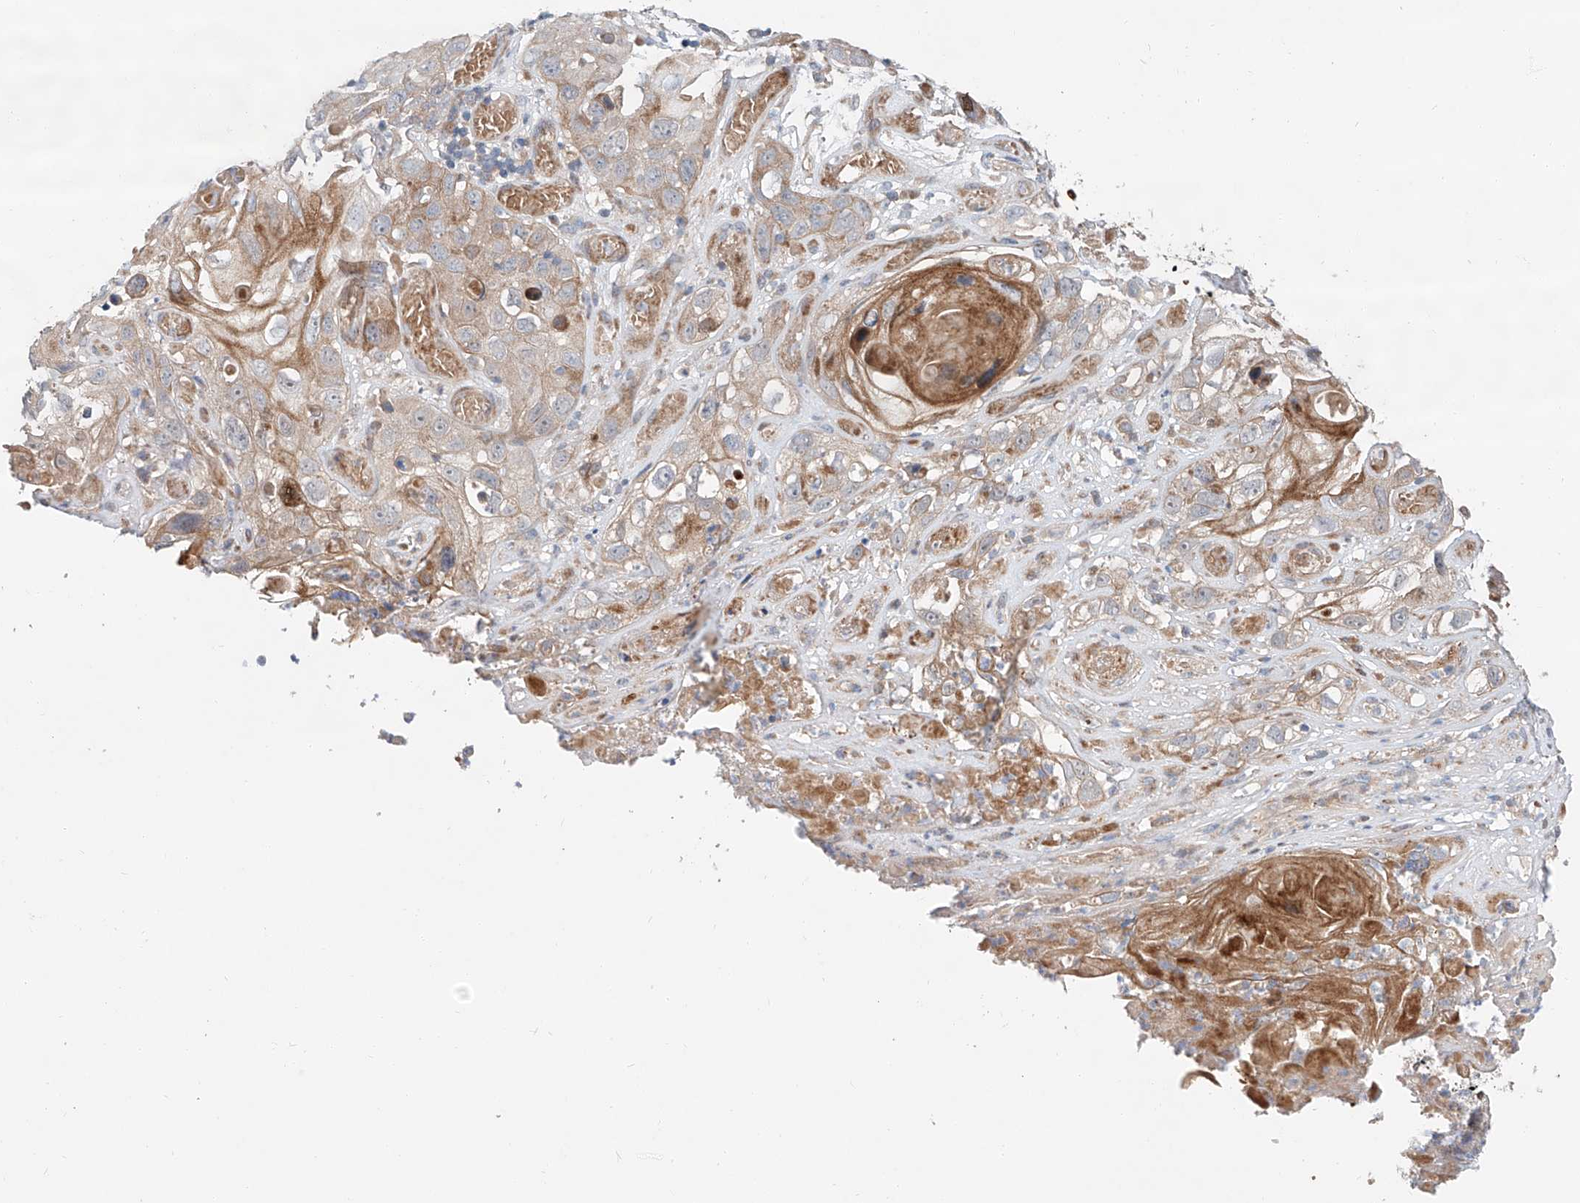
{"staining": {"intensity": "moderate", "quantity": "<25%", "location": "cytoplasmic/membranous"}, "tissue": "skin cancer", "cell_type": "Tumor cells", "image_type": "cancer", "snomed": [{"axis": "morphology", "description": "Squamous cell carcinoma, NOS"}, {"axis": "topography", "description": "Skin"}], "caption": "Immunohistochemistry image of human squamous cell carcinoma (skin) stained for a protein (brown), which demonstrates low levels of moderate cytoplasmic/membranous expression in approximately <25% of tumor cells.", "gene": "USF3", "patient": {"sex": "male", "age": 55}}